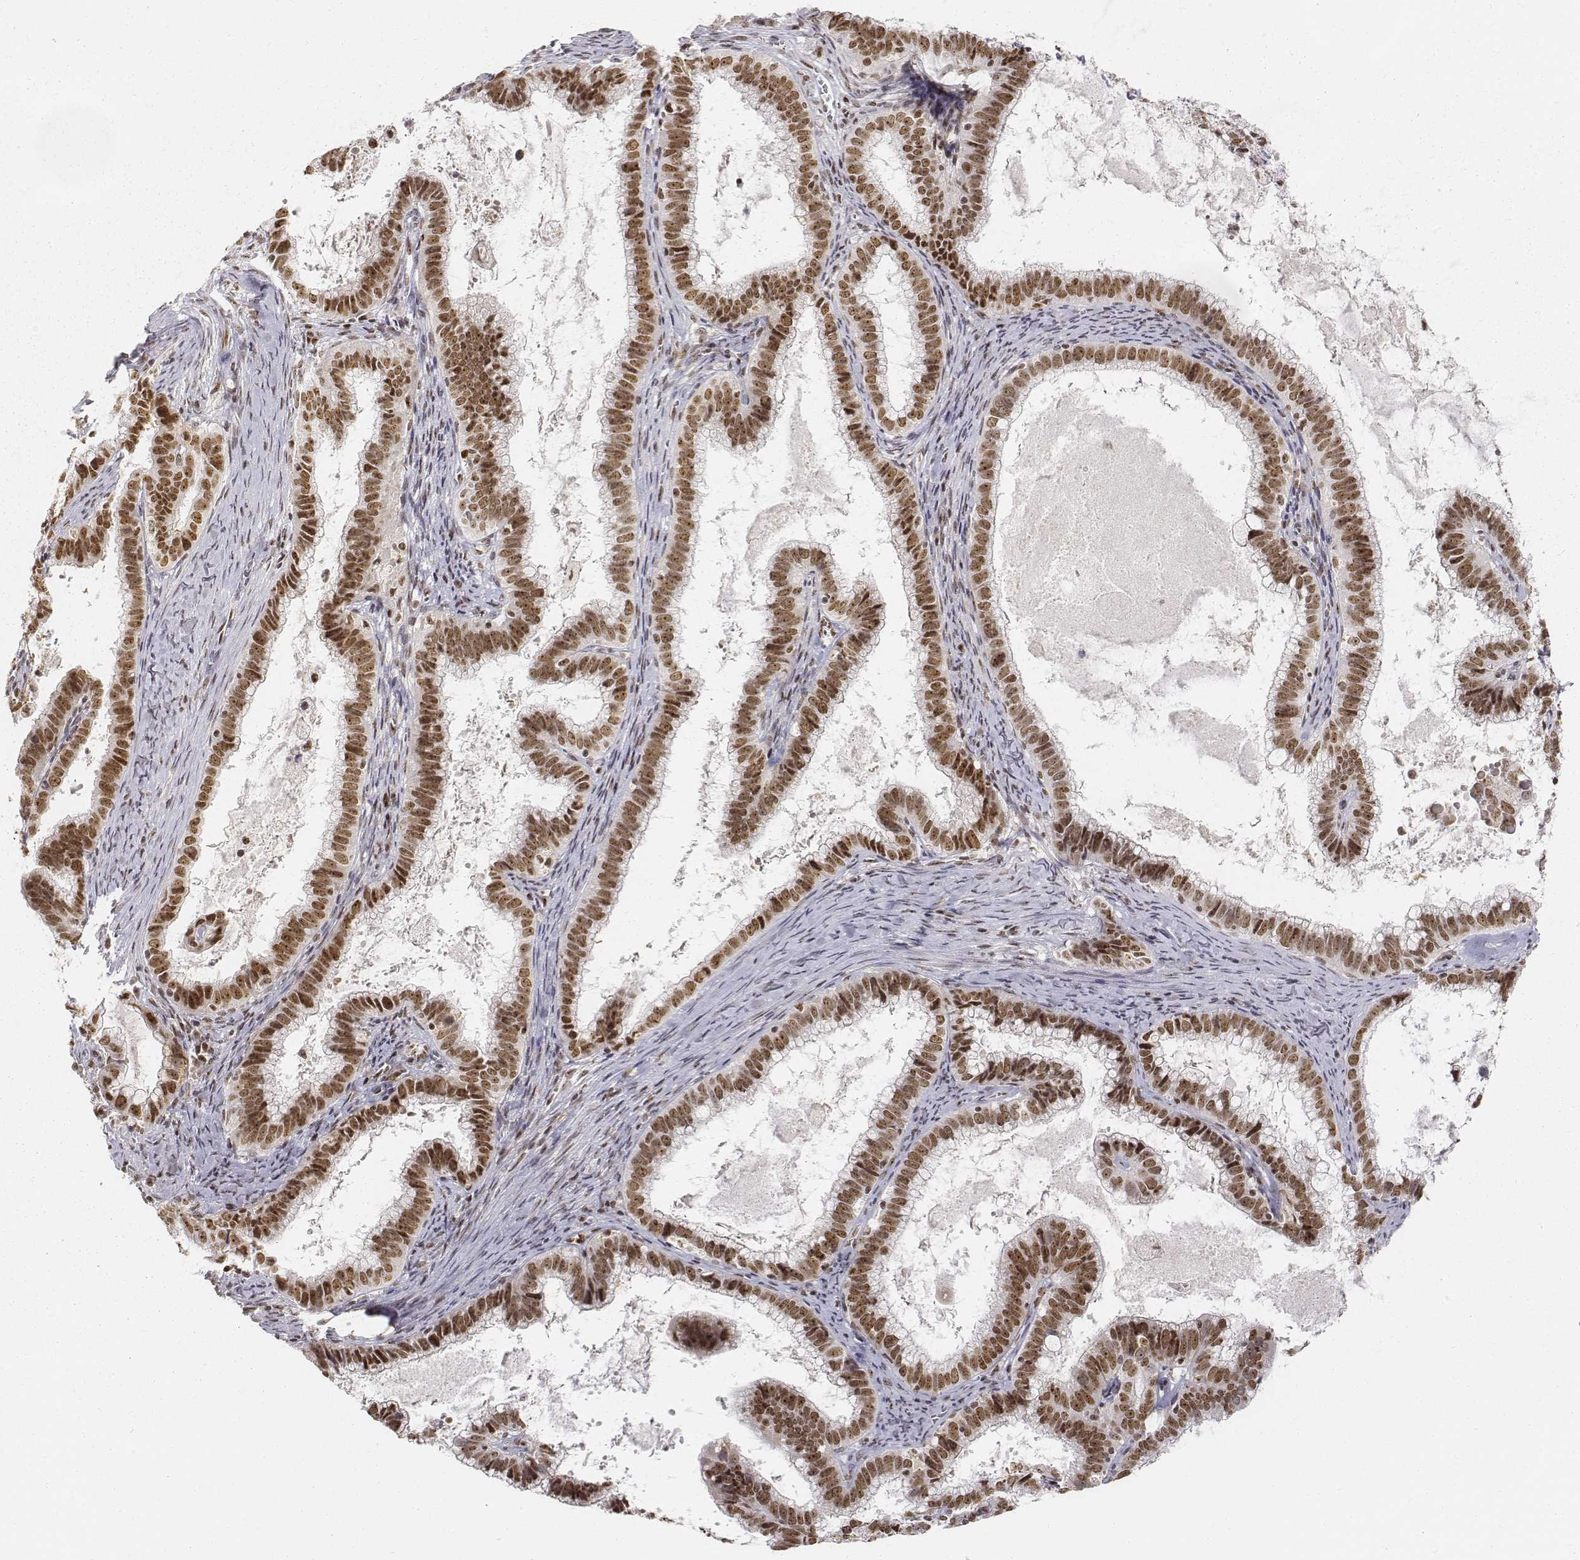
{"staining": {"intensity": "strong", "quantity": ">75%", "location": "nuclear"}, "tissue": "cervical cancer", "cell_type": "Tumor cells", "image_type": "cancer", "snomed": [{"axis": "morphology", "description": "Adenocarcinoma, NOS"}, {"axis": "topography", "description": "Cervix"}], "caption": "A brown stain labels strong nuclear expression of a protein in human cervical adenocarcinoma tumor cells.", "gene": "PHF6", "patient": {"sex": "female", "age": 61}}